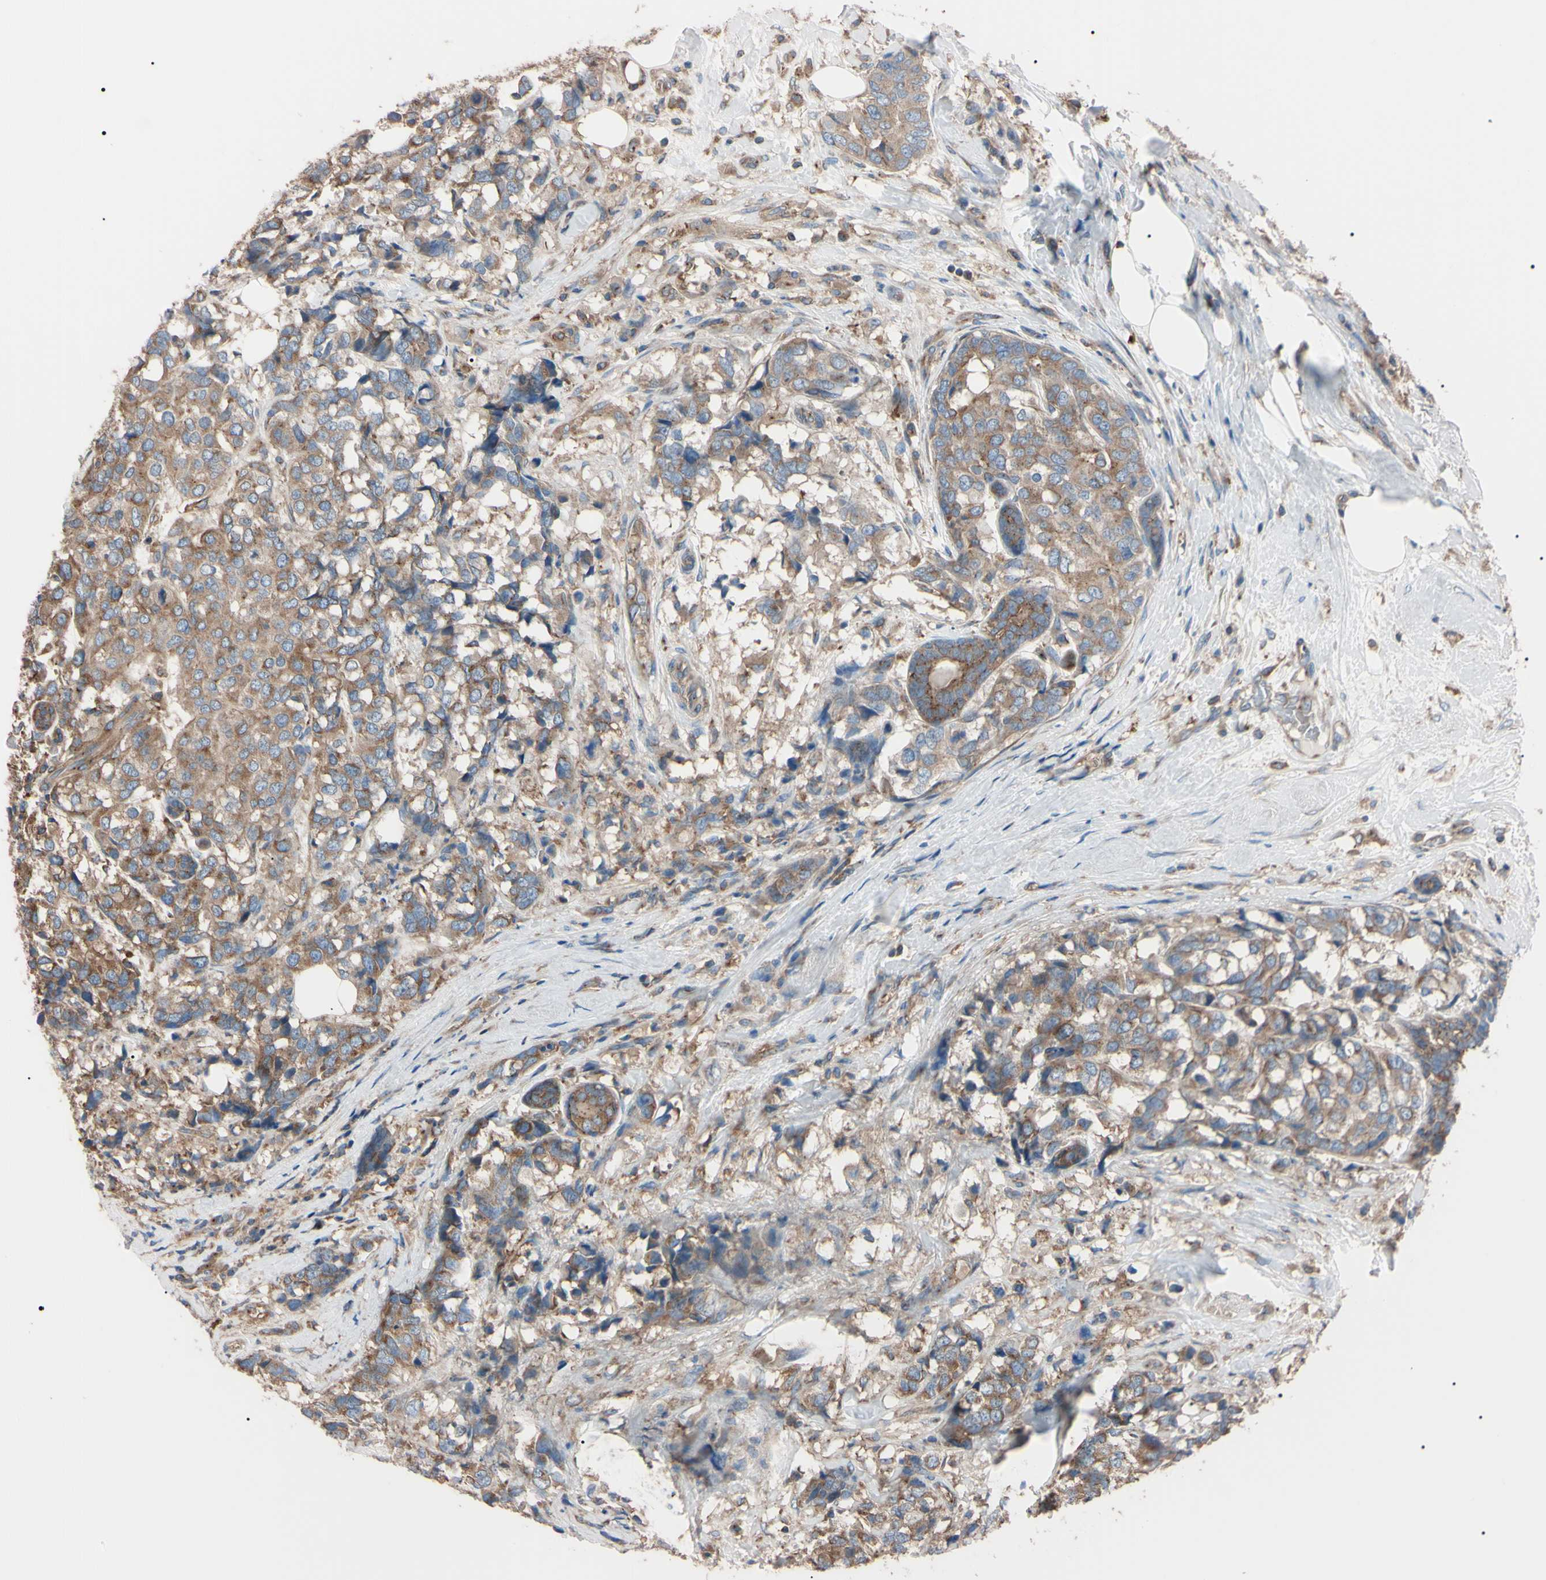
{"staining": {"intensity": "moderate", "quantity": ">75%", "location": "cytoplasmic/membranous"}, "tissue": "breast cancer", "cell_type": "Tumor cells", "image_type": "cancer", "snomed": [{"axis": "morphology", "description": "Lobular carcinoma"}, {"axis": "topography", "description": "Breast"}], "caption": "Protein expression analysis of breast cancer (lobular carcinoma) demonstrates moderate cytoplasmic/membranous positivity in approximately >75% of tumor cells.", "gene": "PRKACA", "patient": {"sex": "female", "age": 59}}